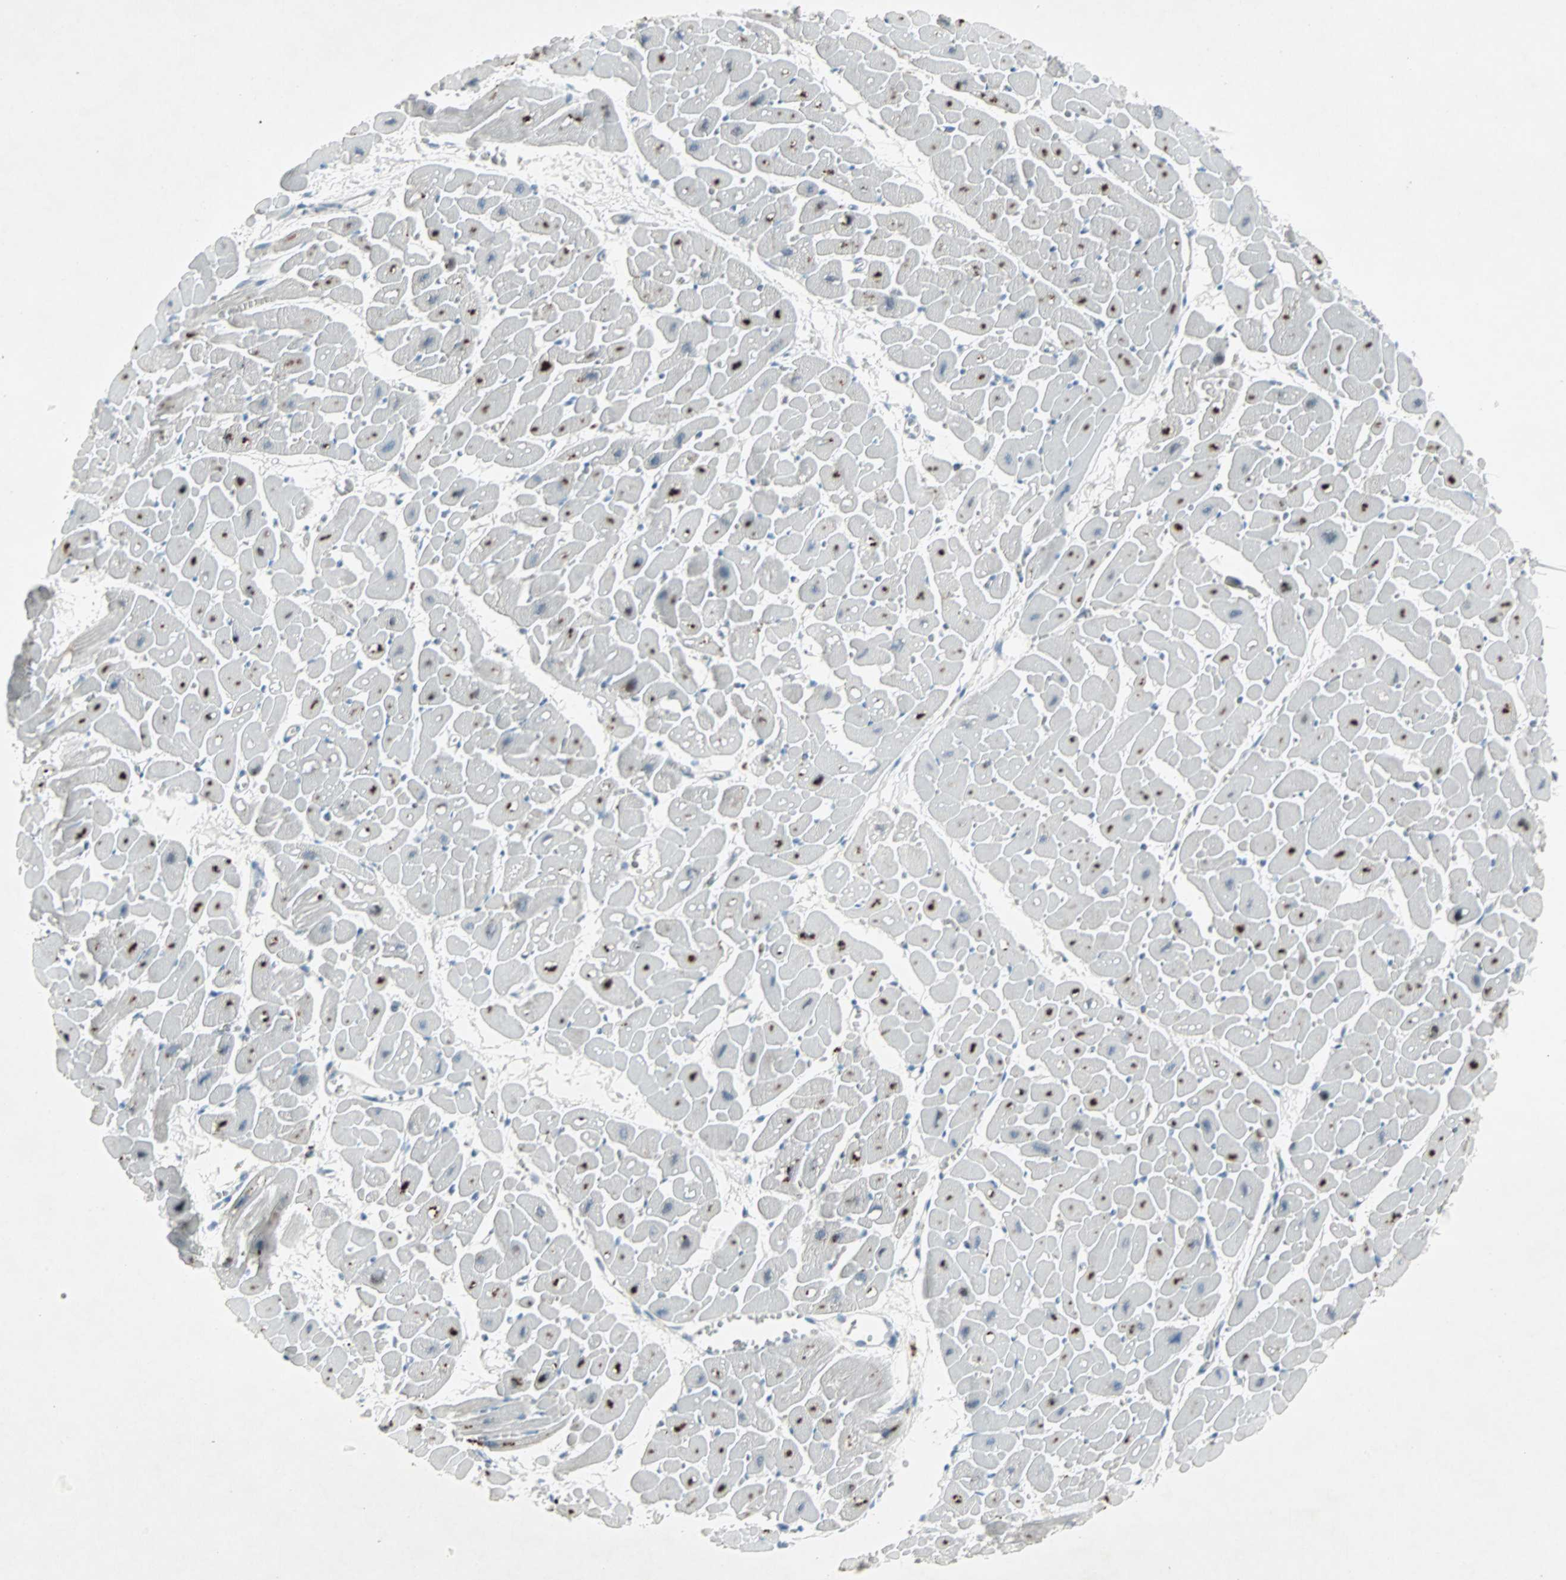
{"staining": {"intensity": "strong", "quantity": "25%-75%", "location": "cytoplasmic/membranous"}, "tissue": "heart muscle", "cell_type": "Cardiomyocytes", "image_type": "normal", "snomed": [{"axis": "morphology", "description": "Normal tissue, NOS"}, {"axis": "topography", "description": "Heart"}], "caption": "Strong cytoplasmic/membranous expression for a protein is seen in about 25%-75% of cardiomyocytes of unremarkable heart muscle using immunohistochemistry (IHC).", "gene": "LANCL3", "patient": {"sex": "male", "age": 45}}